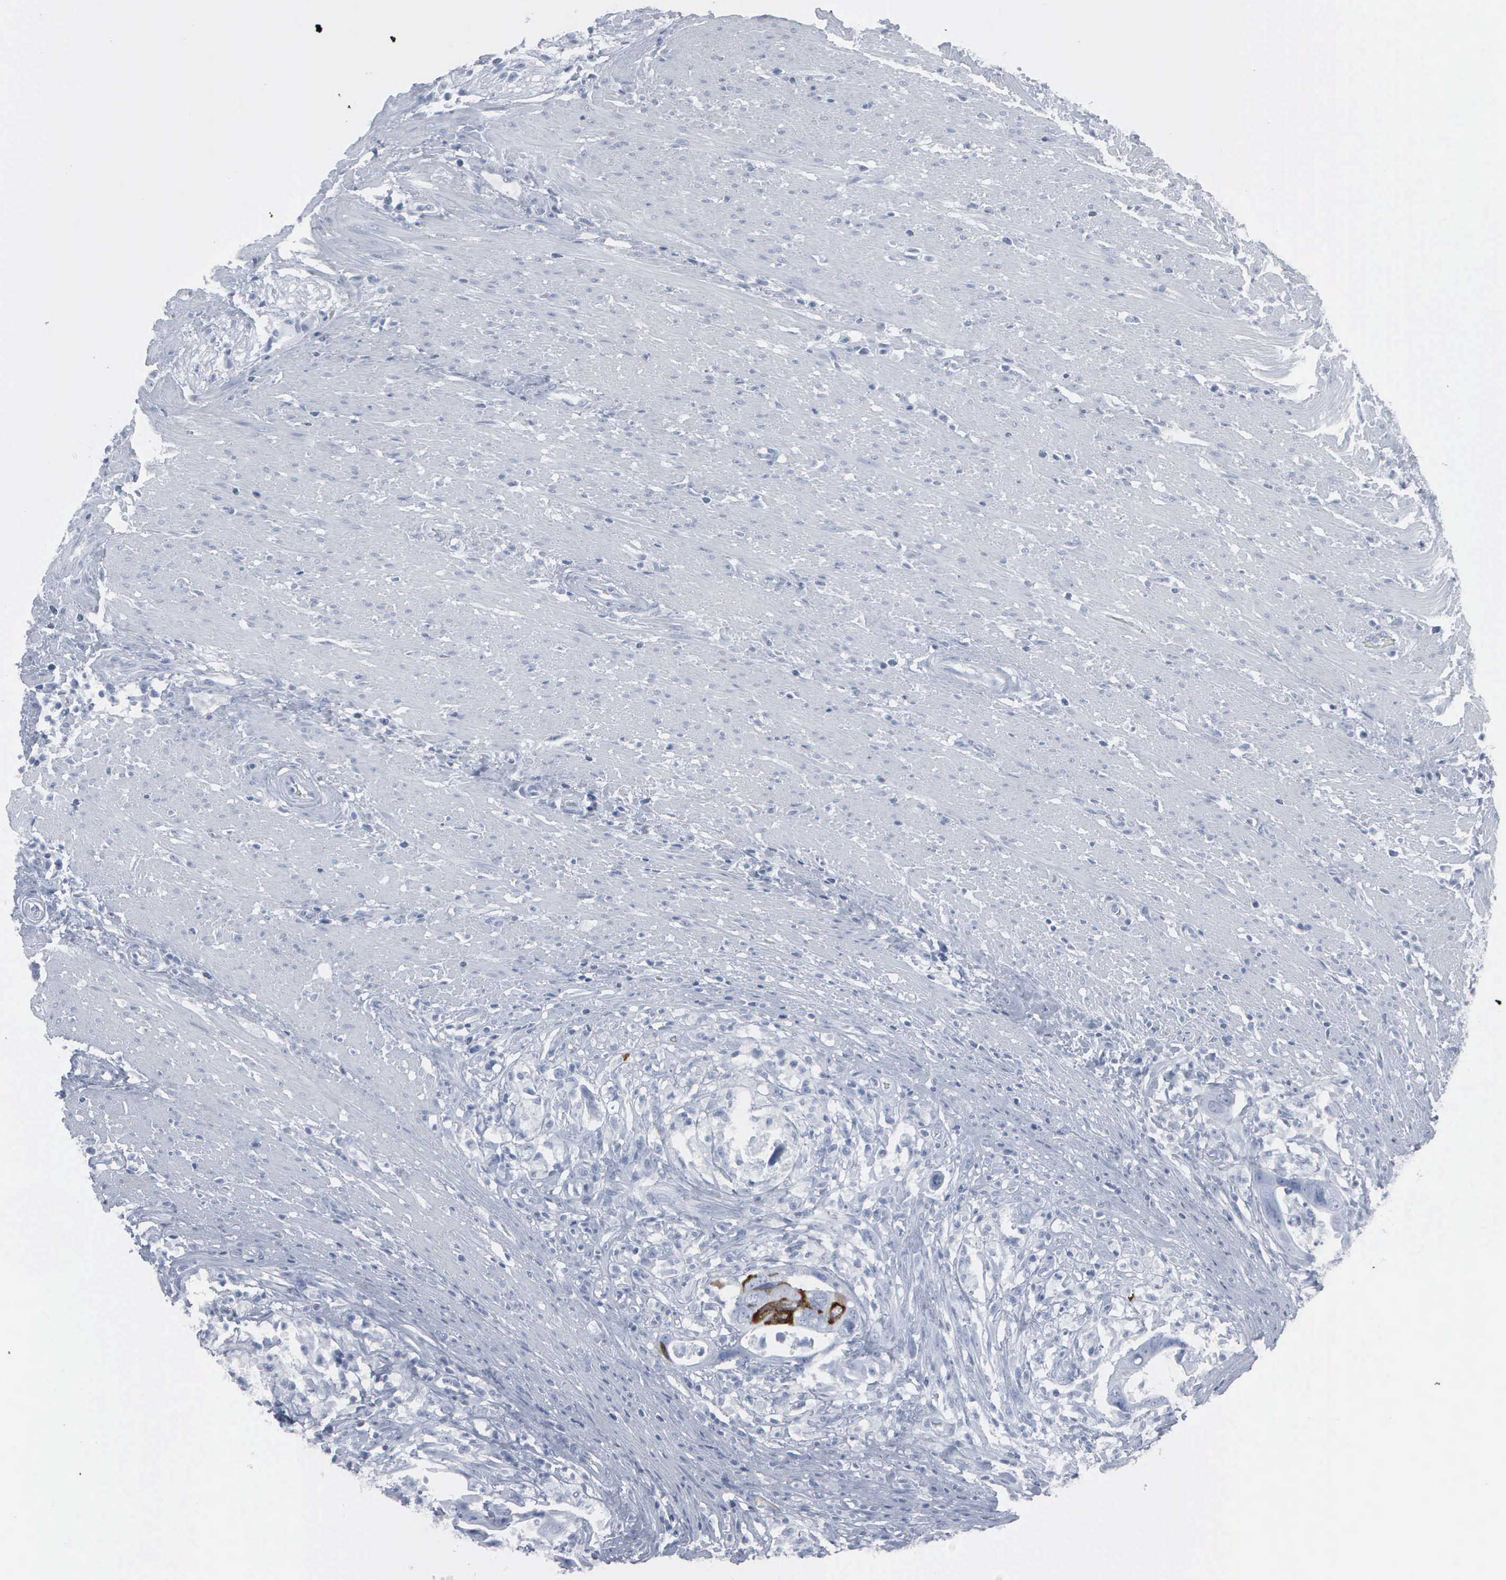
{"staining": {"intensity": "strong", "quantity": "<25%", "location": "cytoplasmic/membranous,nuclear"}, "tissue": "colorectal cancer", "cell_type": "Tumor cells", "image_type": "cancer", "snomed": [{"axis": "morphology", "description": "Adenocarcinoma, NOS"}, {"axis": "topography", "description": "Rectum"}], "caption": "Colorectal cancer stained with DAB (3,3'-diaminobenzidine) immunohistochemistry demonstrates medium levels of strong cytoplasmic/membranous and nuclear expression in about <25% of tumor cells.", "gene": "CCNB1", "patient": {"sex": "male", "age": 53}}